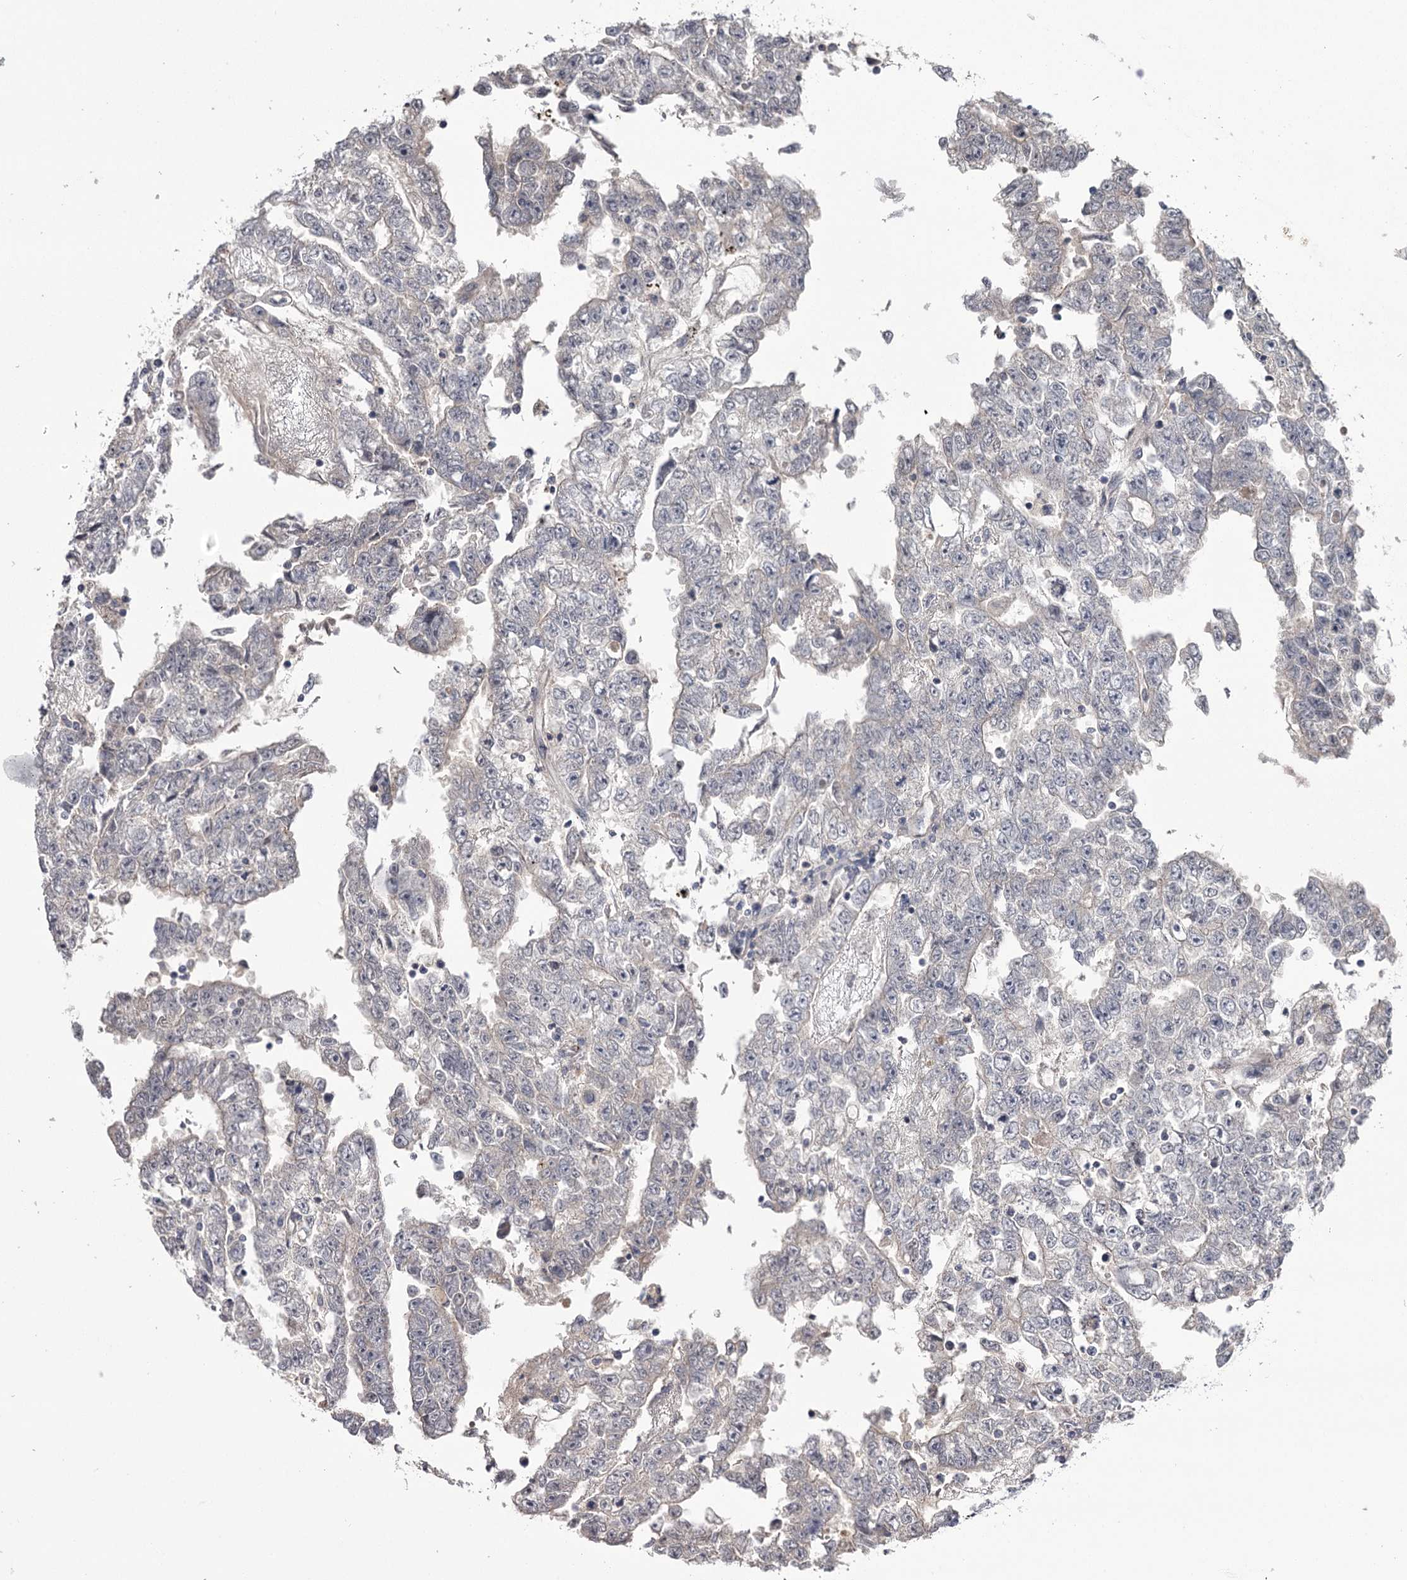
{"staining": {"intensity": "negative", "quantity": "none", "location": "none"}, "tissue": "testis cancer", "cell_type": "Tumor cells", "image_type": "cancer", "snomed": [{"axis": "morphology", "description": "Carcinoma, Embryonal, NOS"}, {"axis": "topography", "description": "Testis"}], "caption": "Immunohistochemistry (IHC) histopathology image of neoplastic tissue: human testis cancer stained with DAB (3,3'-diaminobenzidine) shows no significant protein expression in tumor cells.", "gene": "FDXACB1", "patient": {"sex": "male", "age": 25}}